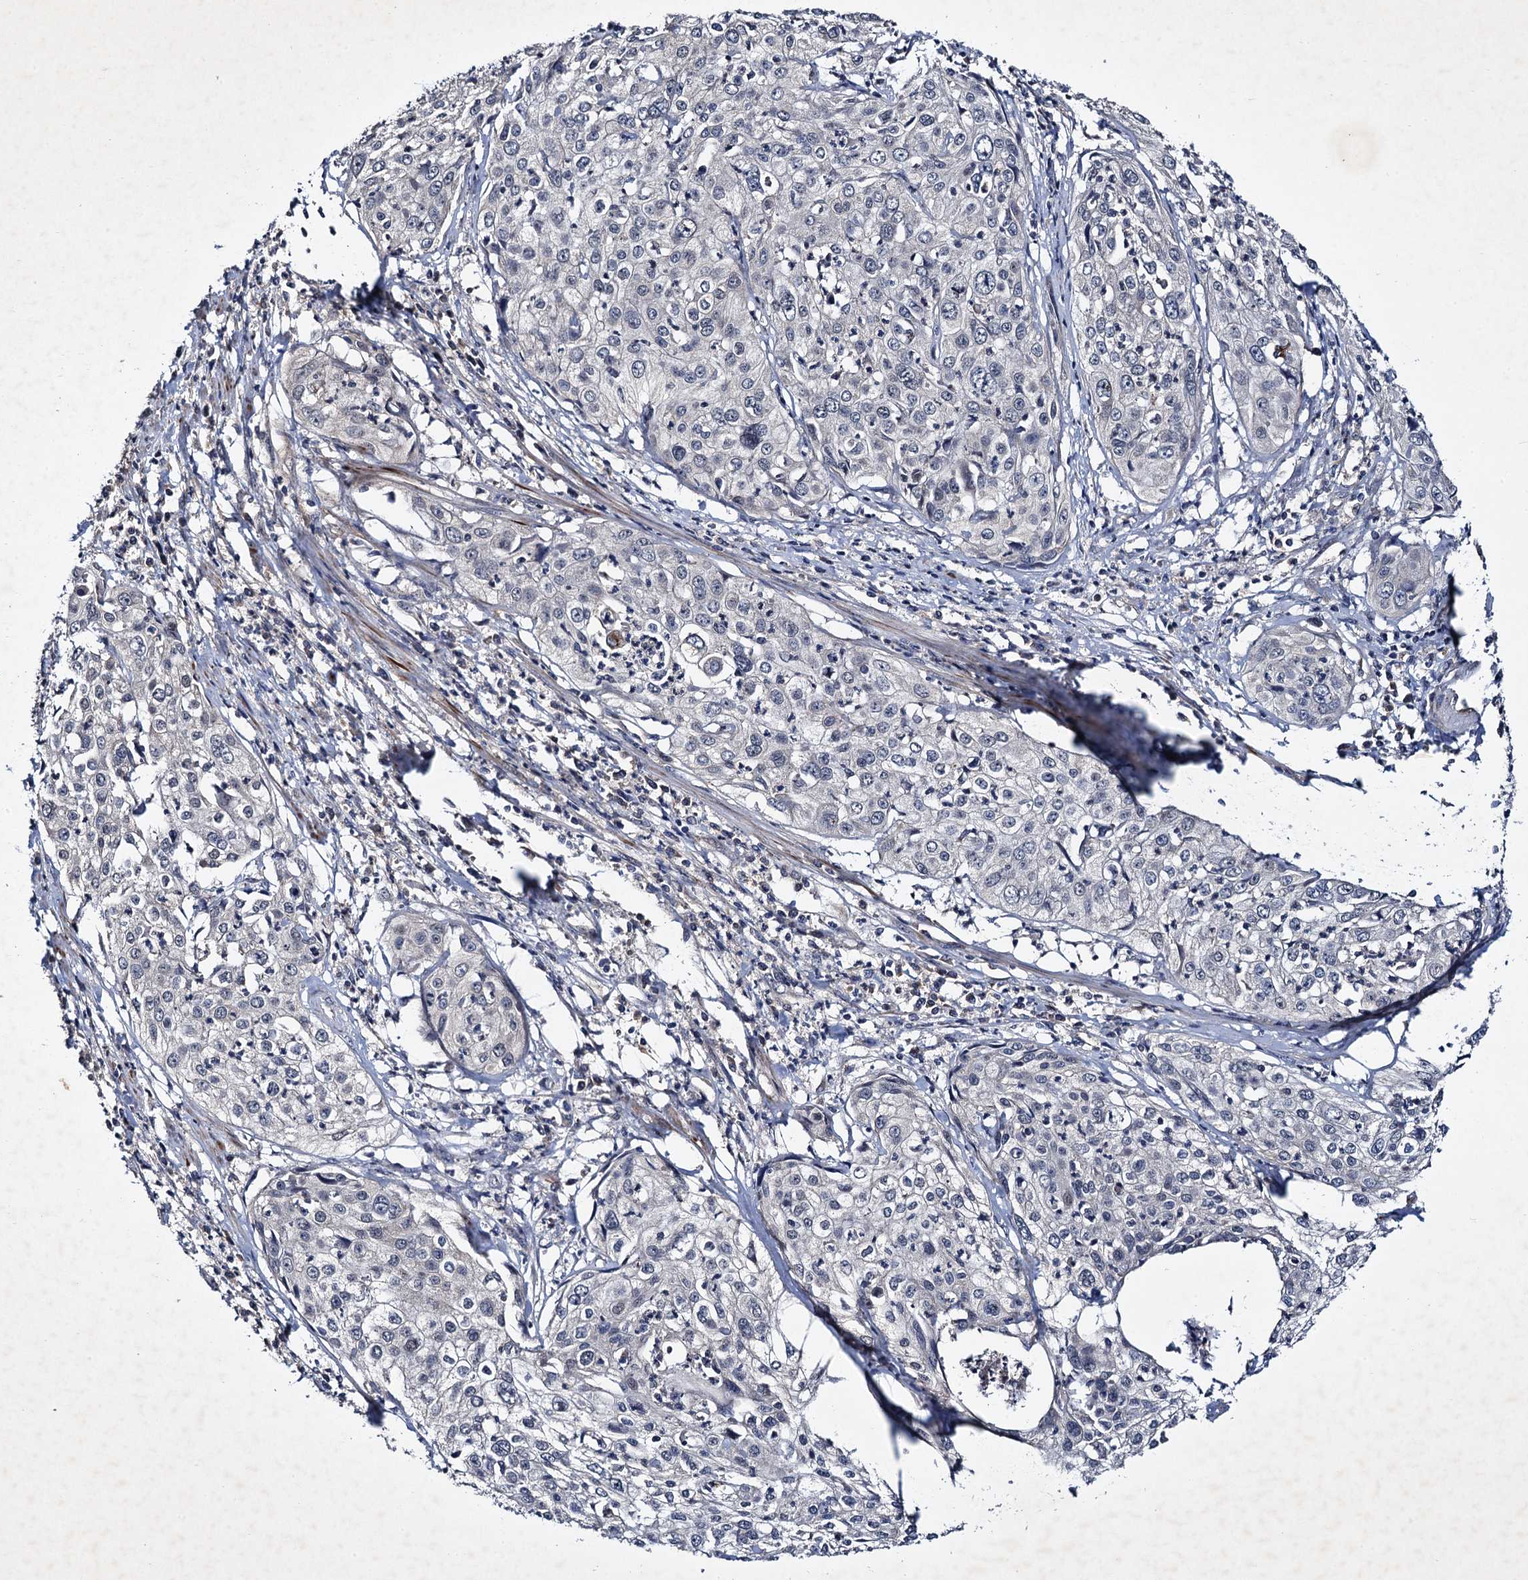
{"staining": {"intensity": "negative", "quantity": "none", "location": "none"}, "tissue": "cervical cancer", "cell_type": "Tumor cells", "image_type": "cancer", "snomed": [{"axis": "morphology", "description": "Squamous cell carcinoma, NOS"}, {"axis": "topography", "description": "Cervix"}], "caption": "Photomicrograph shows no protein staining in tumor cells of cervical cancer (squamous cell carcinoma) tissue.", "gene": "TMEM39B", "patient": {"sex": "female", "age": 31}}